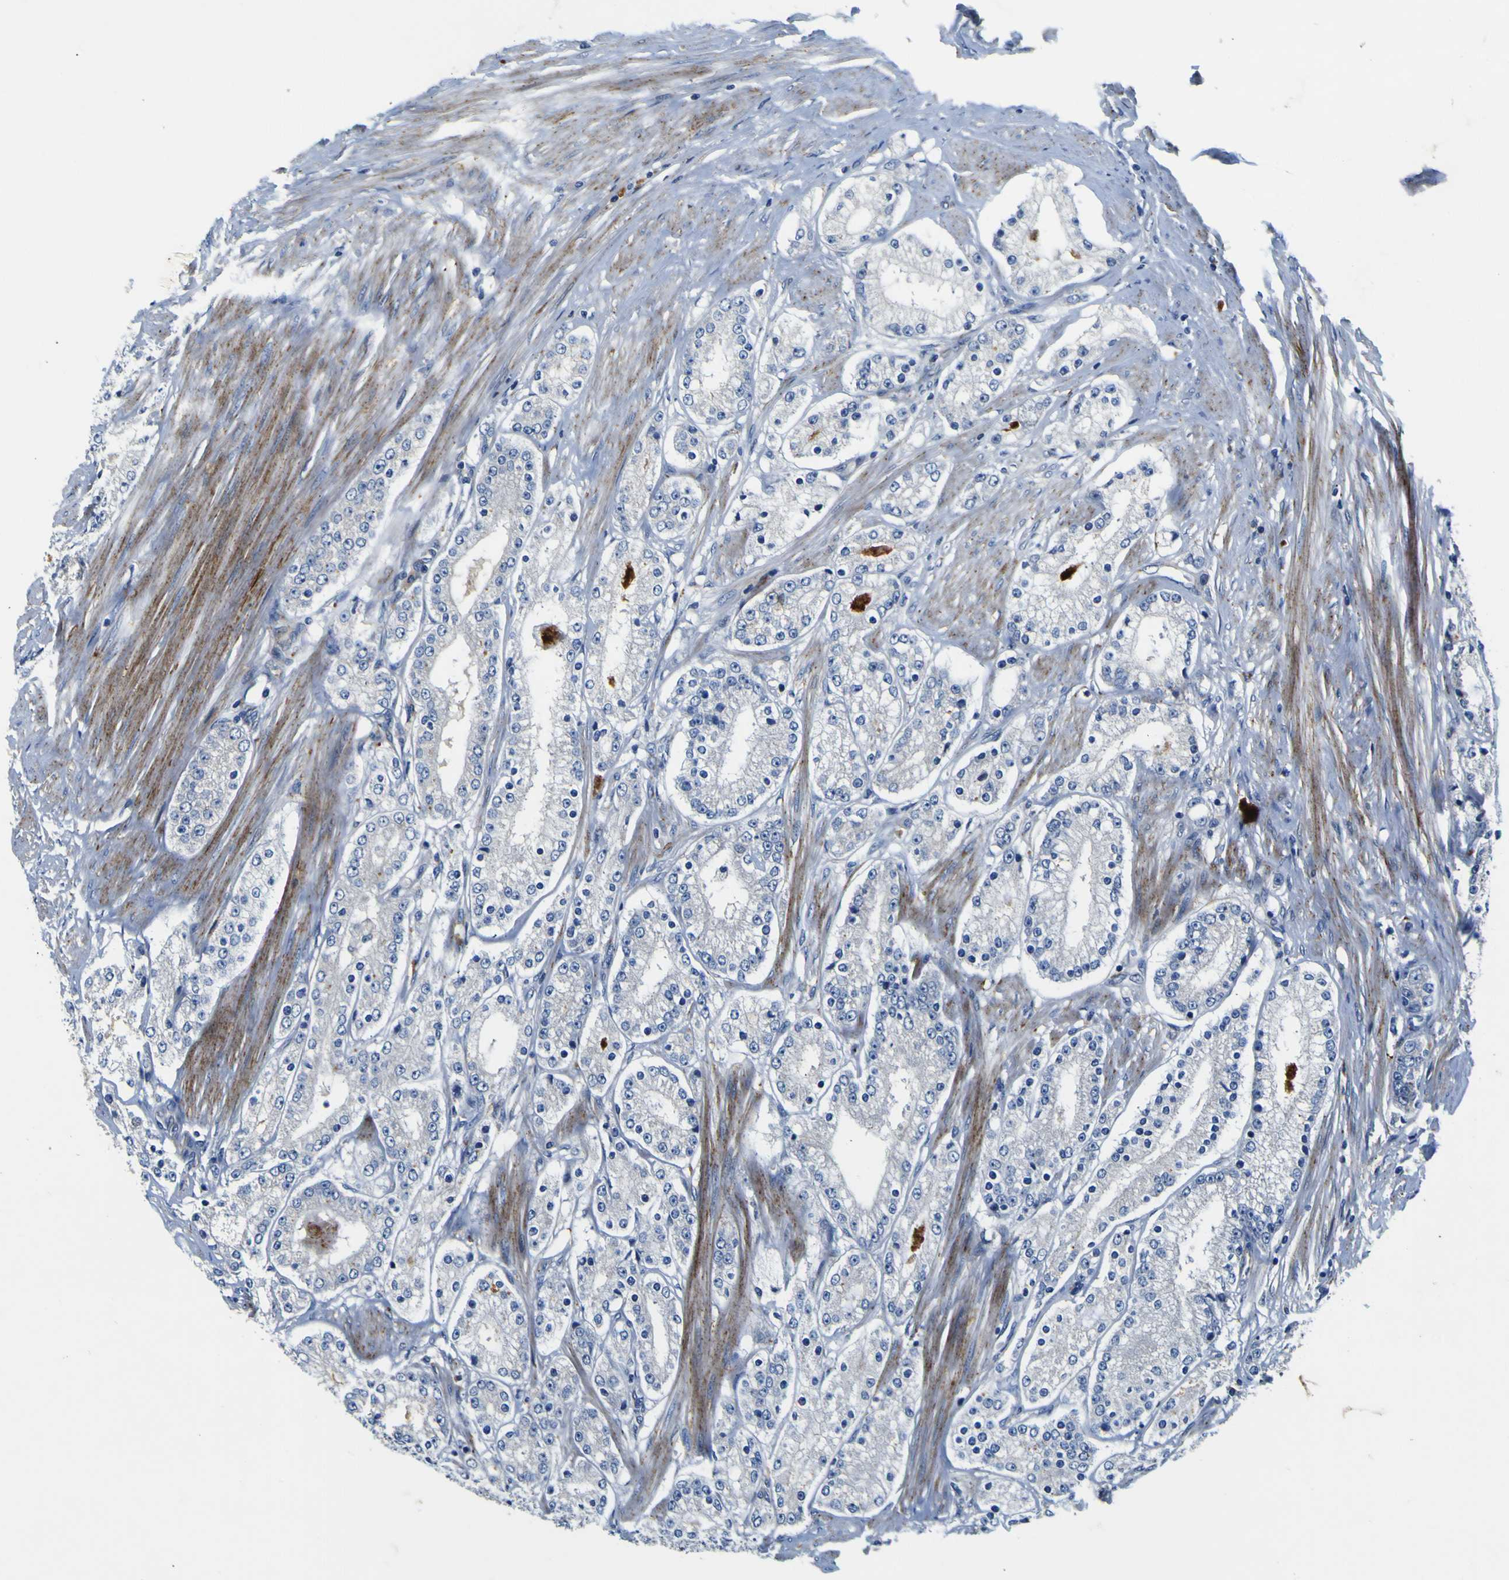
{"staining": {"intensity": "negative", "quantity": "none", "location": "none"}, "tissue": "prostate cancer", "cell_type": "Tumor cells", "image_type": "cancer", "snomed": [{"axis": "morphology", "description": "Adenocarcinoma, Low grade"}, {"axis": "topography", "description": "Prostate"}], "caption": "Immunohistochemistry (IHC) photomicrograph of neoplastic tissue: low-grade adenocarcinoma (prostate) stained with DAB (3,3'-diaminobenzidine) reveals no significant protein staining in tumor cells. (DAB (3,3'-diaminobenzidine) IHC visualized using brightfield microscopy, high magnification).", "gene": "AGAP3", "patient": {"sex": "male", "age": 63}}